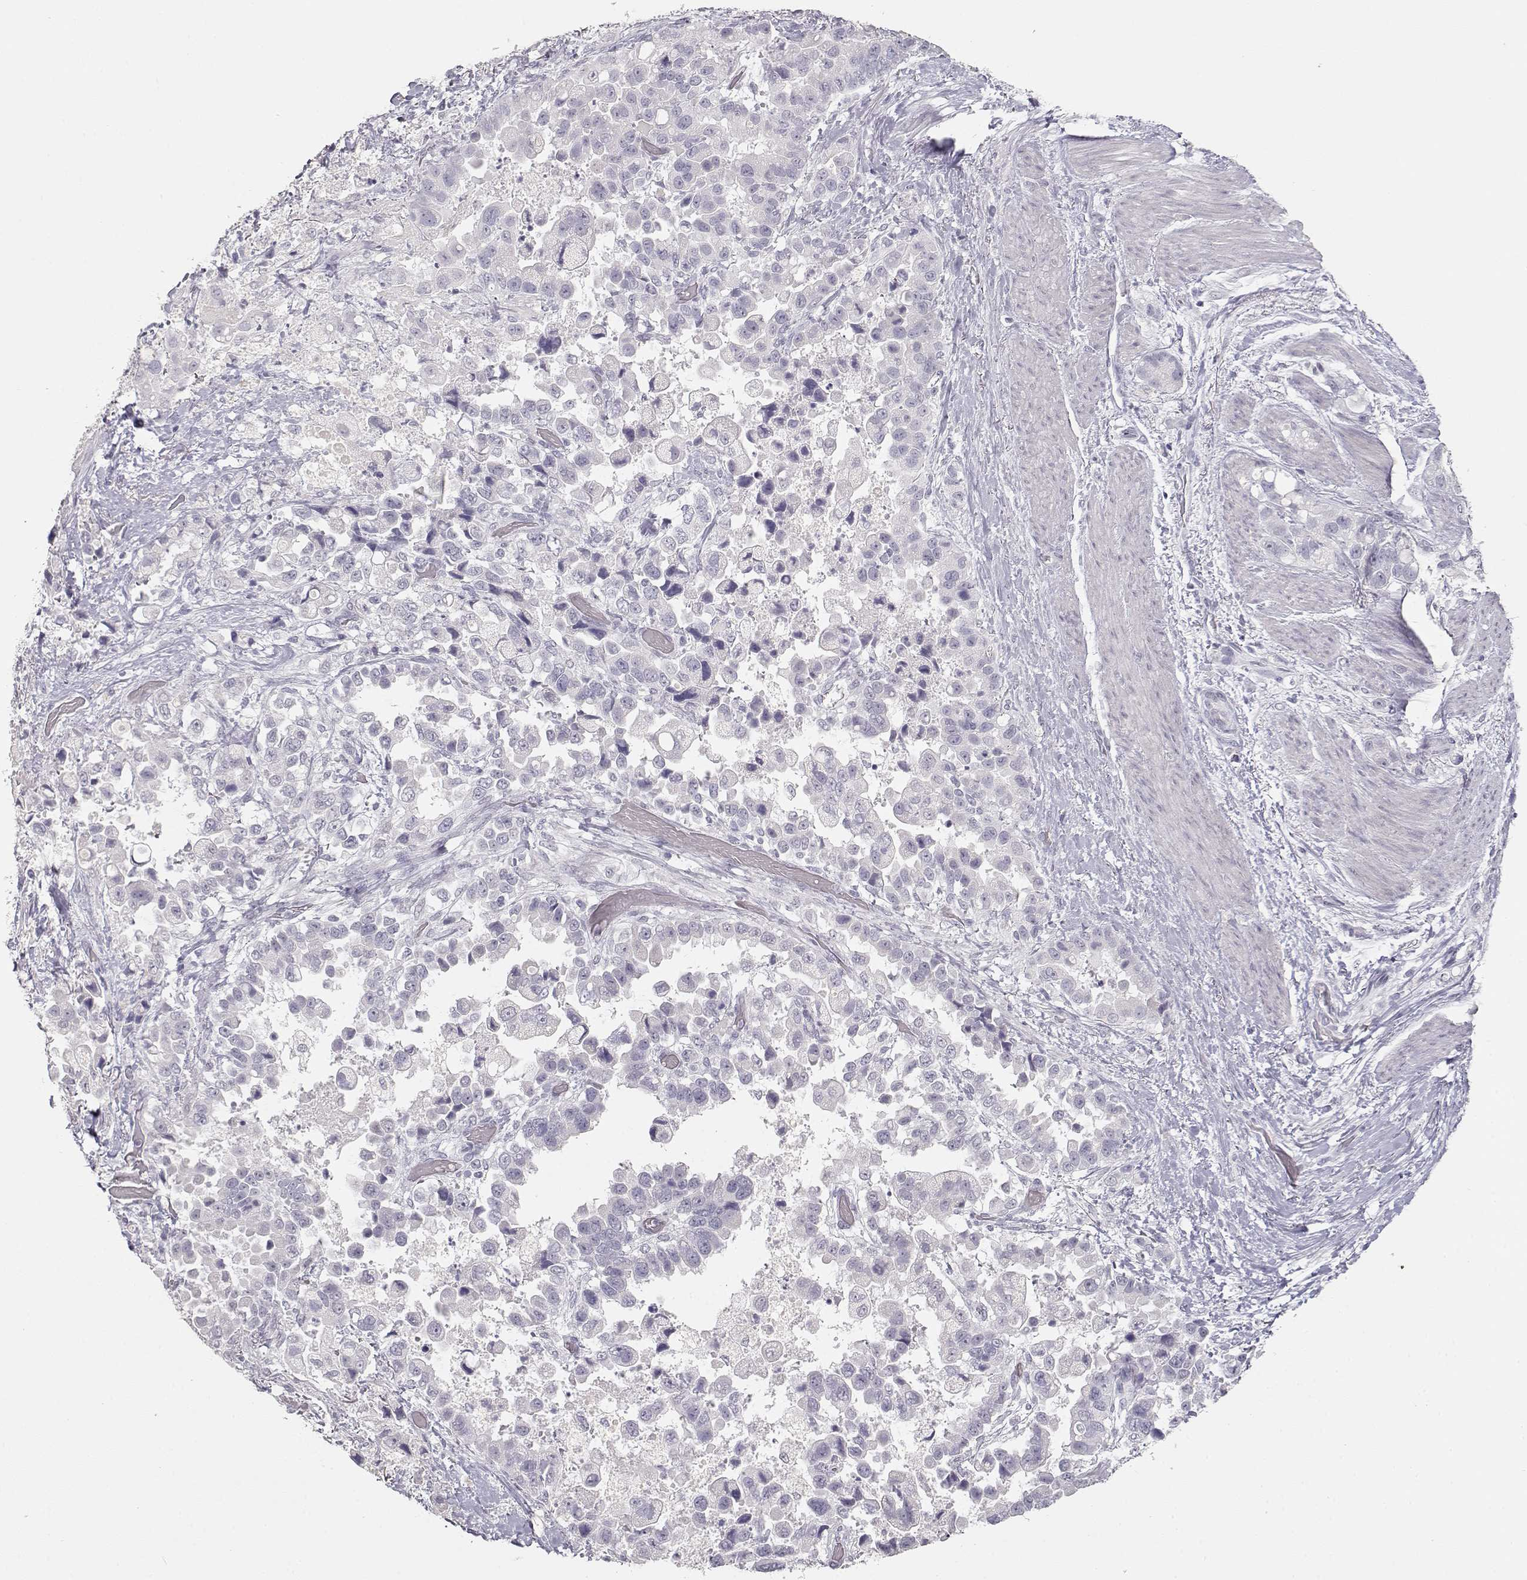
{"staining": {"intensity": "negative", "quantity": "none", "location": "none"}, "tissue": "stomach cancer", "cell_type": "Tumor cells", "image_type": "cancer", "snomed": [{"axis": "morphology", "description": "Adenocarcinoma, NOS"}, {"axis": "topography", "description": "Stomach"}], "caption": "DAB immunohistochemical staining of human stomach adenocarcinoma shows no significant positivity in tumor cells. The staining was performed using DAB to visualize the protein expression in brown, while the nuclei were stained in blue with hematoxylin (Magnification: 20x).", "gene": "TKTL1", "patient": {"sex": "male", "age": 59}}